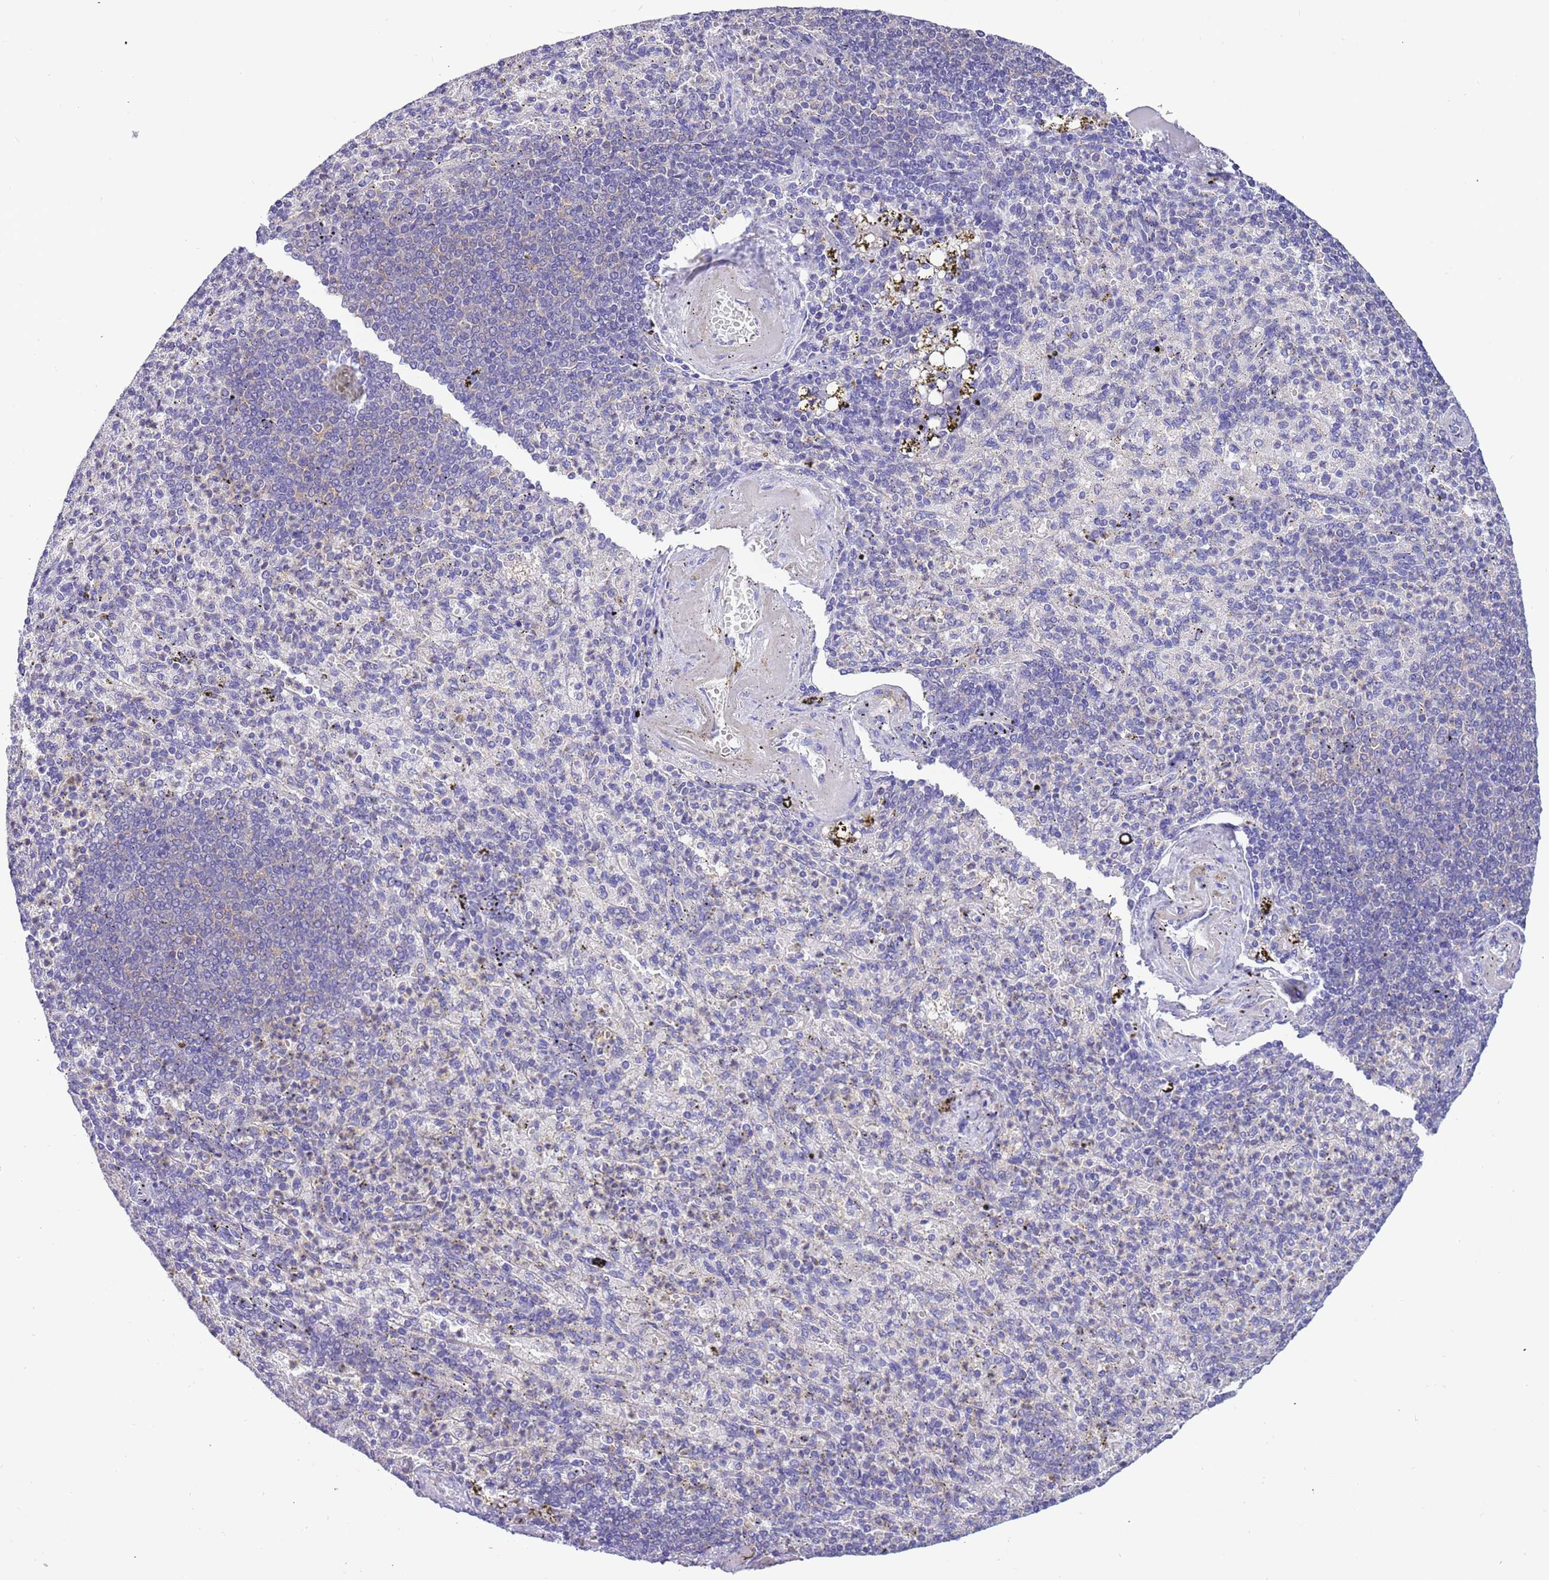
{"staining": {"intensity": "negative", "quantity": "none", "location": "none"}, "tissue": "spleen", "cell_type": "Cells in red pulp", "image_type": "normal", "snomed": [{"axis": "morphology", "description": "Normal tissue, NOS"}, {"axis": "topography", "description": "Spleen"}], "caption": "This is a histopathology image of immunohistochemistry (IHC) staining of unremarkable spleen, which shows no expression in cells in red pulp.", "gene": "STIP1", "patient": {"sex": "female", "age": 74}}